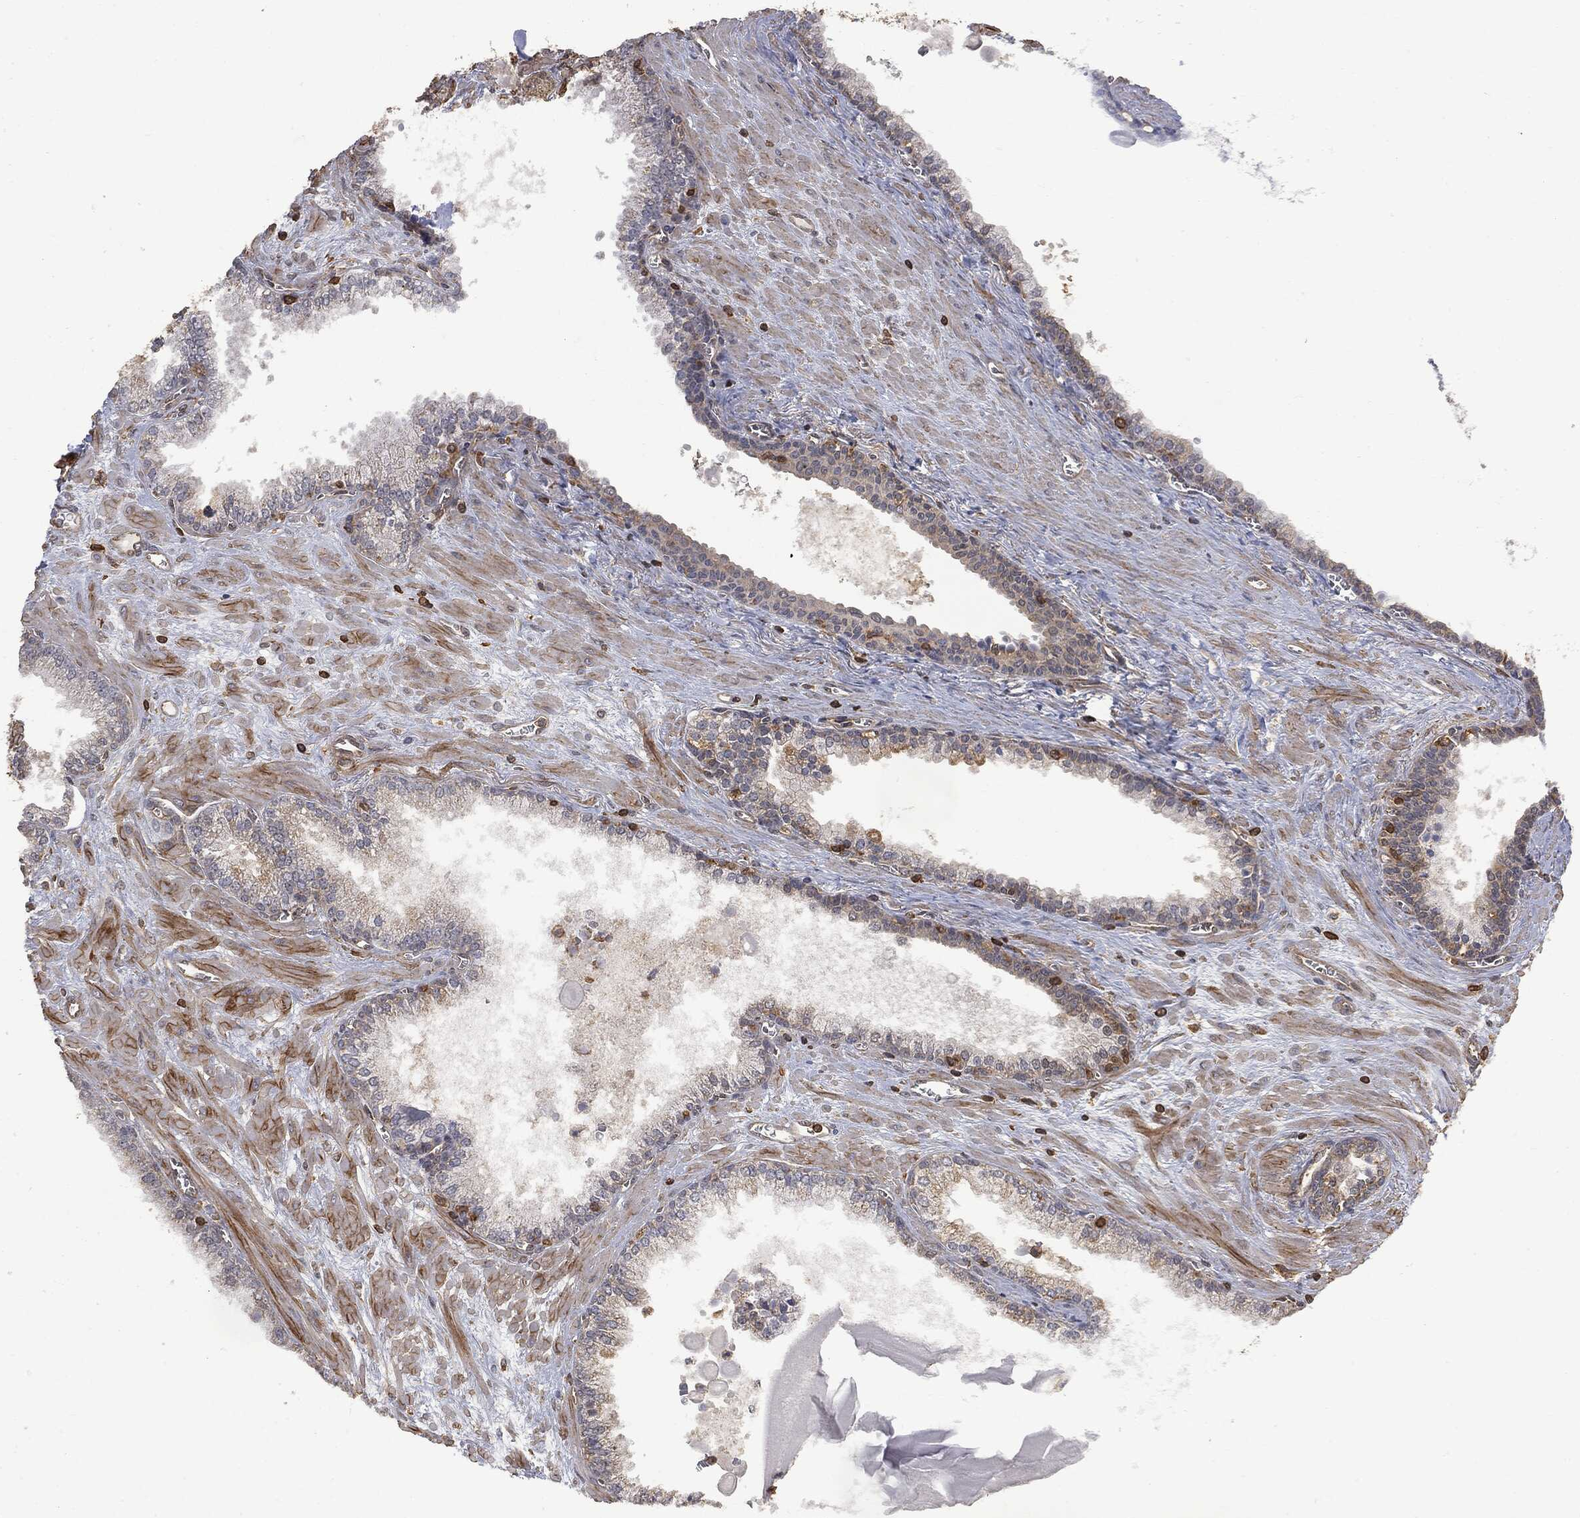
{"staining": {"intensity": "moderate", "quantity": "<25%", "location": "cytoplasmic/membranous"}, "tissue": "prostate cancer", "cell_type": "Tumor cells", "image_type": "cancer", "snomed": [{"axis": "morphology", "description": "Adenocarcinoma, NOS"}, {"axis": "topography", "description": "Prostate"}], "caption": "DAB (3,3'-diaminobenzidine) immunohistochemical staining of prostate cancer (adenocarcinoma) shows moderate cytoplasmic/membranous protein staining in about <25% of tumor cells. Nuclei are stained in blue.", "gene": "PSMB10", "patient": {"sex": "male", "age": 56}}